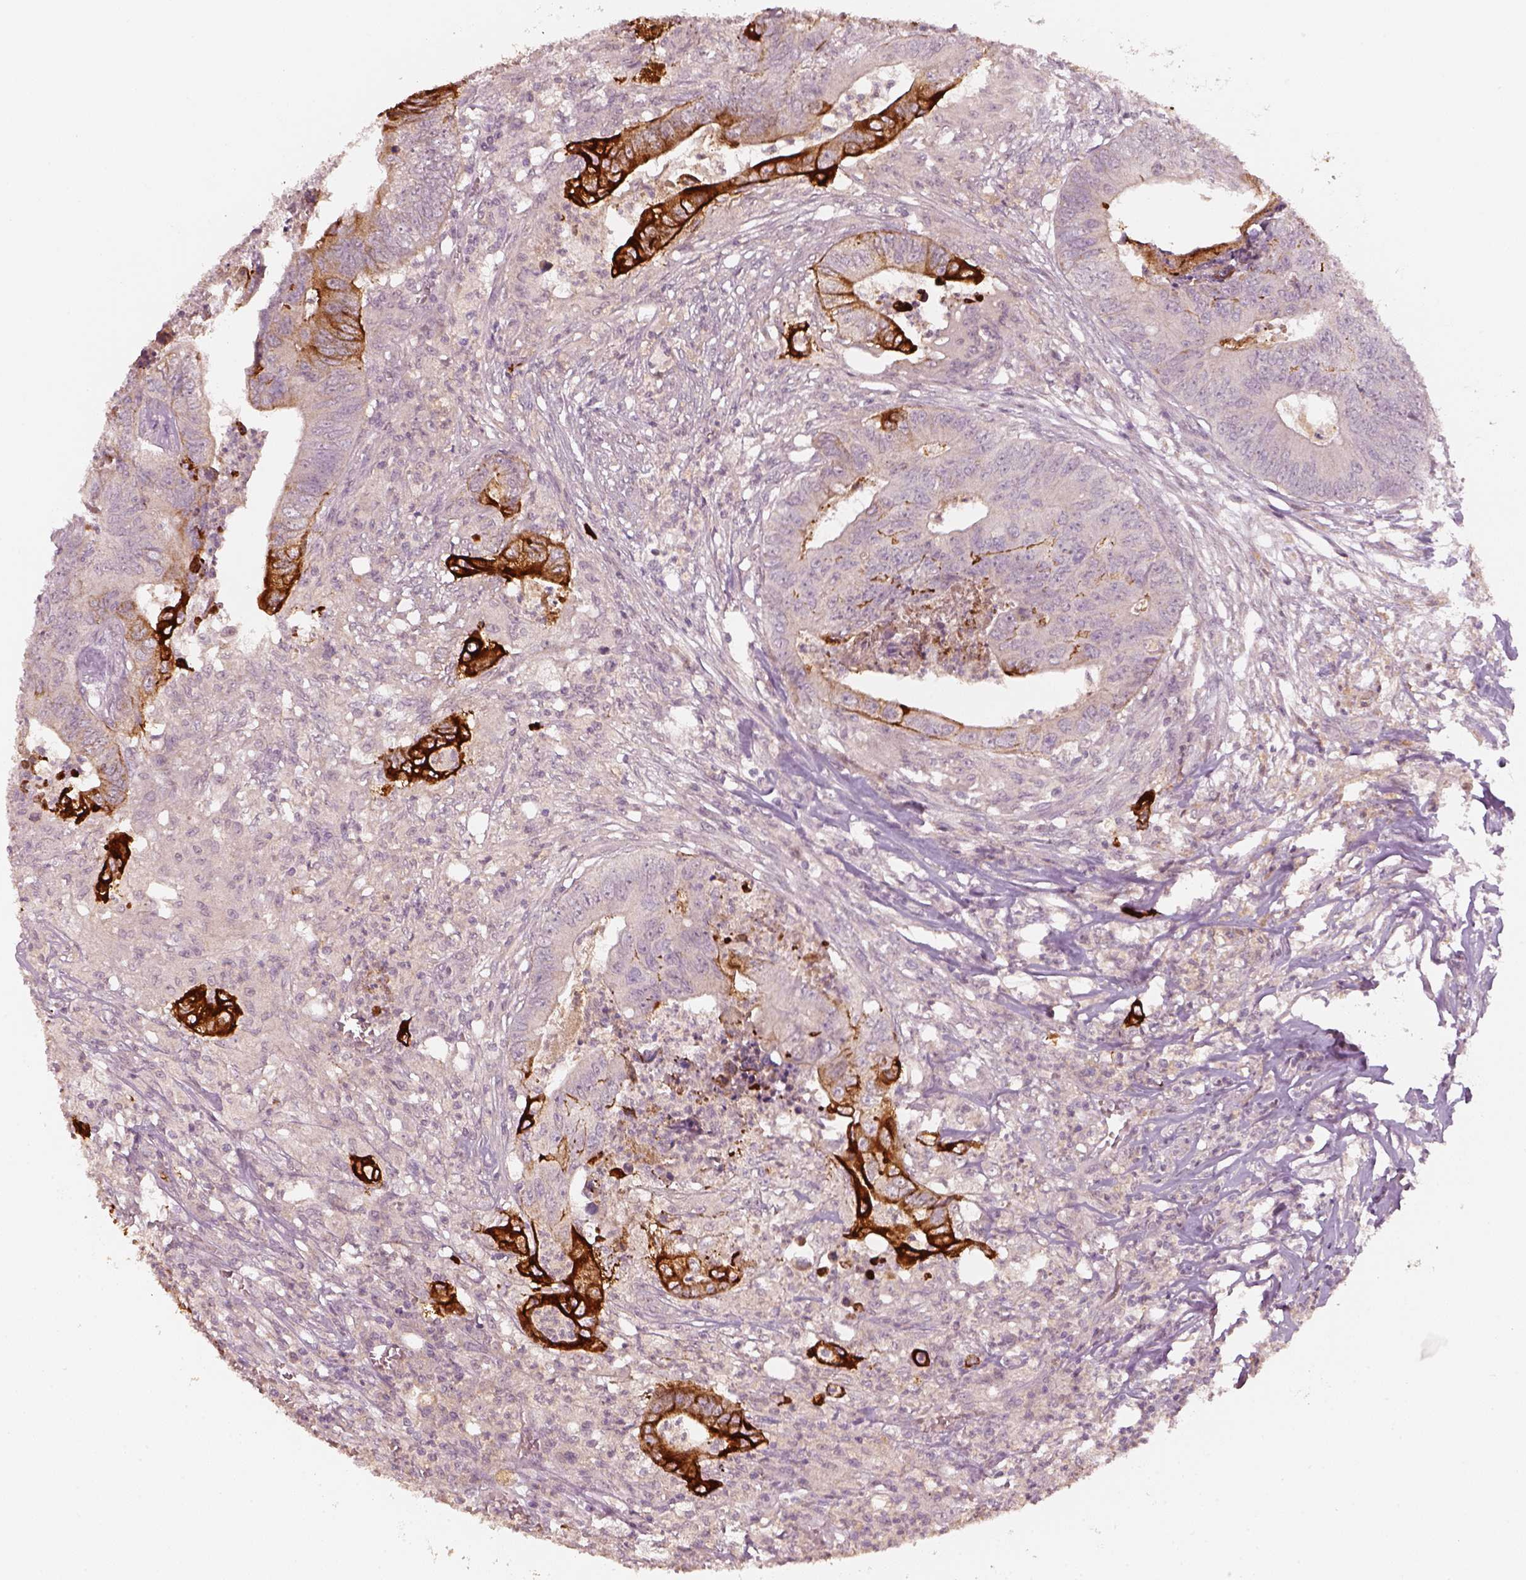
{"staining": {"intensity": "strong", "quantity": "<25%", "location": "cytoplasmic/membranous"}, "tissue": "colorectal cancer", "cell_type": "Tumor cells", "image_type": "cancer", "snomed": [{"axis": "morphology", "description": "Adenocarcinoma, NOS"}, {"axis": "topography", "description": "Colon"}], "caption": "A photomicrograph of human colorectal cancer (adenocarcinoma) stained for a protein reveals strong cytoplasmic/membranous brown staining in tumor cells.", "gene": "LAMC2", "patient": {"sex": "male", "age": 84}}